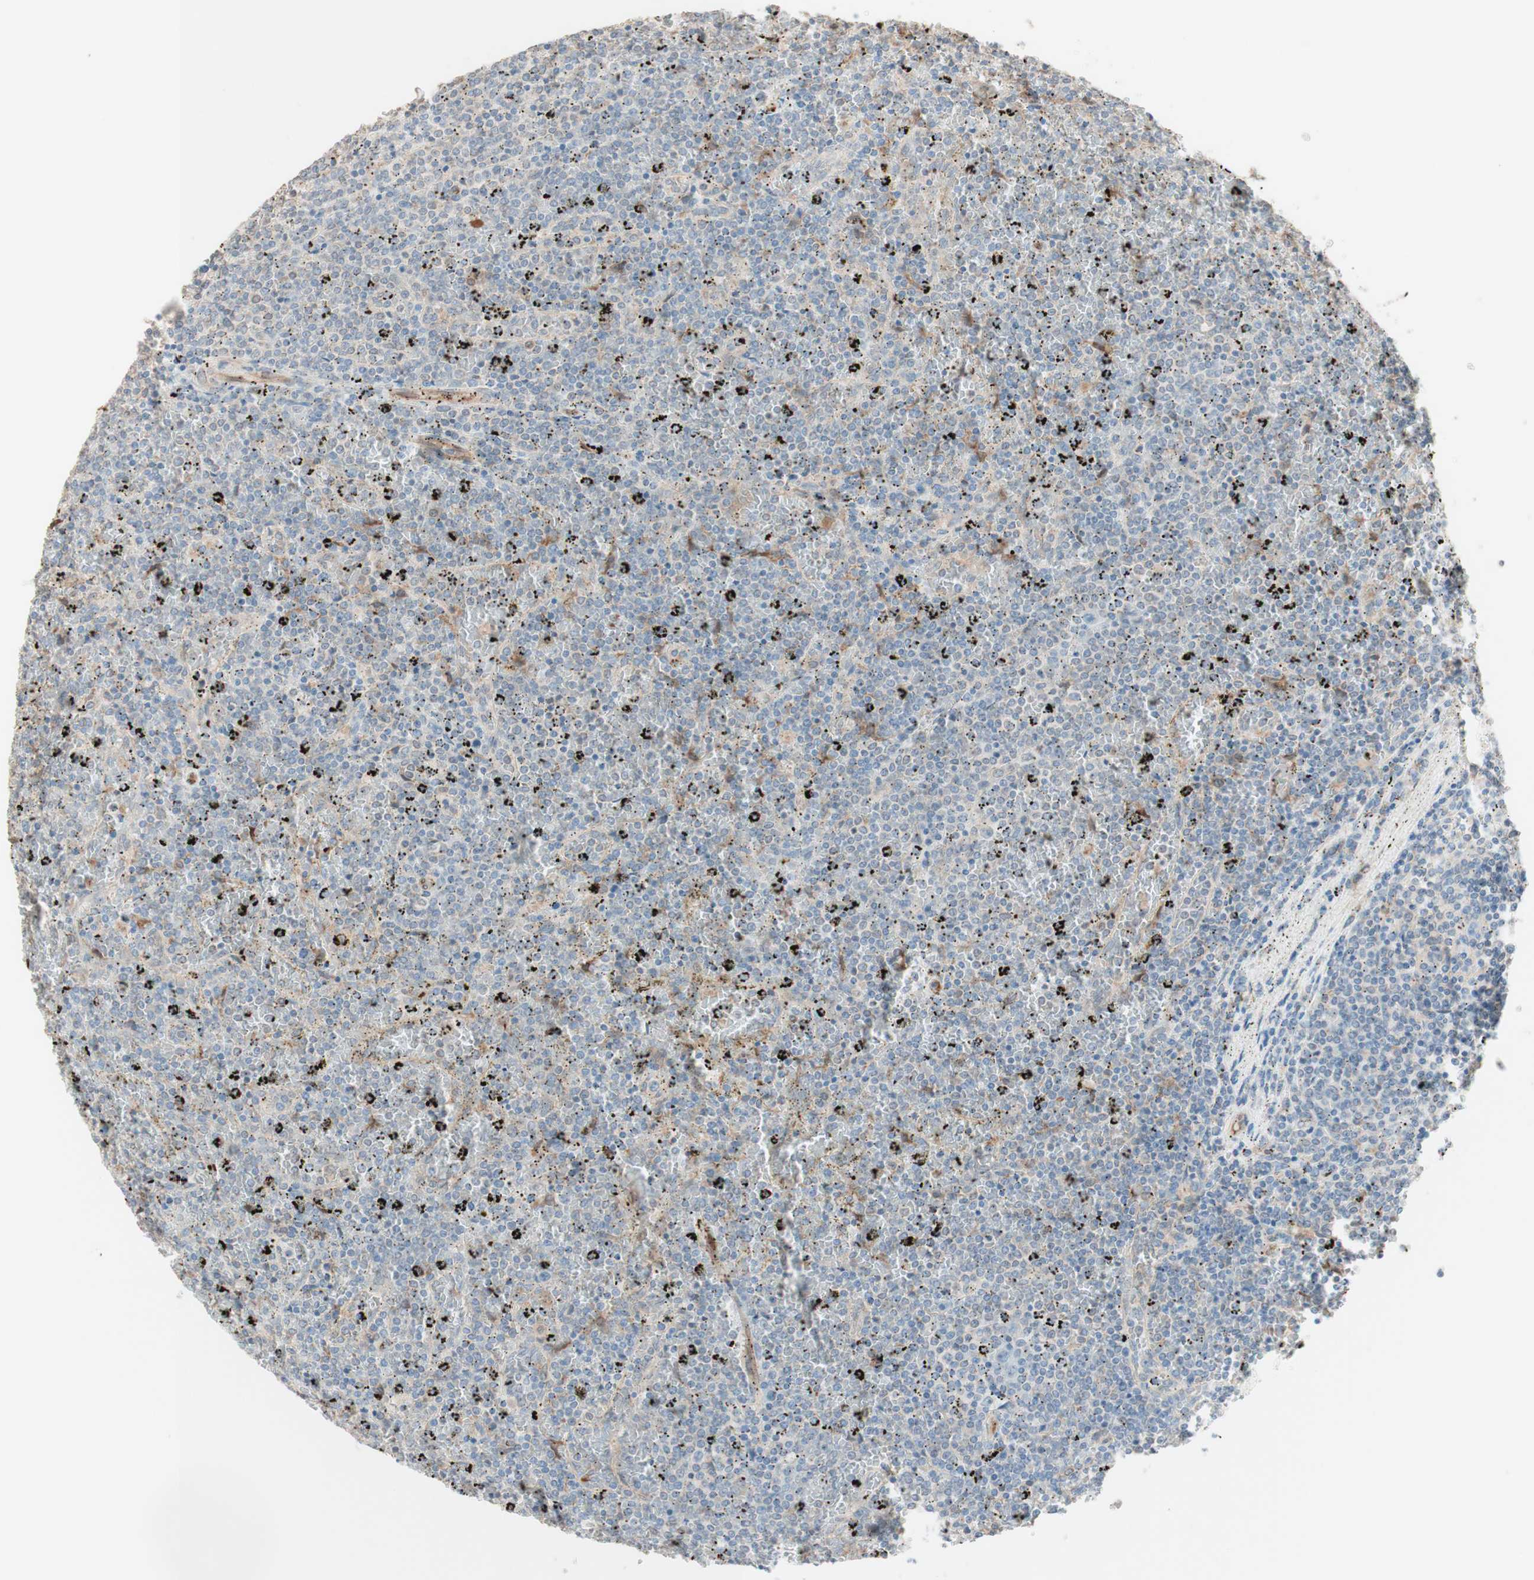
{"staining": {"intensity": "negative", "quantity": "none", "location": "none"}, "tissue": "lymphoma", "cell_type": "Tumor cells", "image_type": "cancer", "snomed": [{"axis": "morphology", "description": "Malignant lymphoma, non-Hodgkin's type, Low grade"}, {"axis": "topography", "description": "Spleen"}], "caption": "Immunohistochemical staining of human lymphoma demonstrates no significant staining in tumor cells.", "gene": "COMT", "patient": {"sex": "female", "age": 77}}